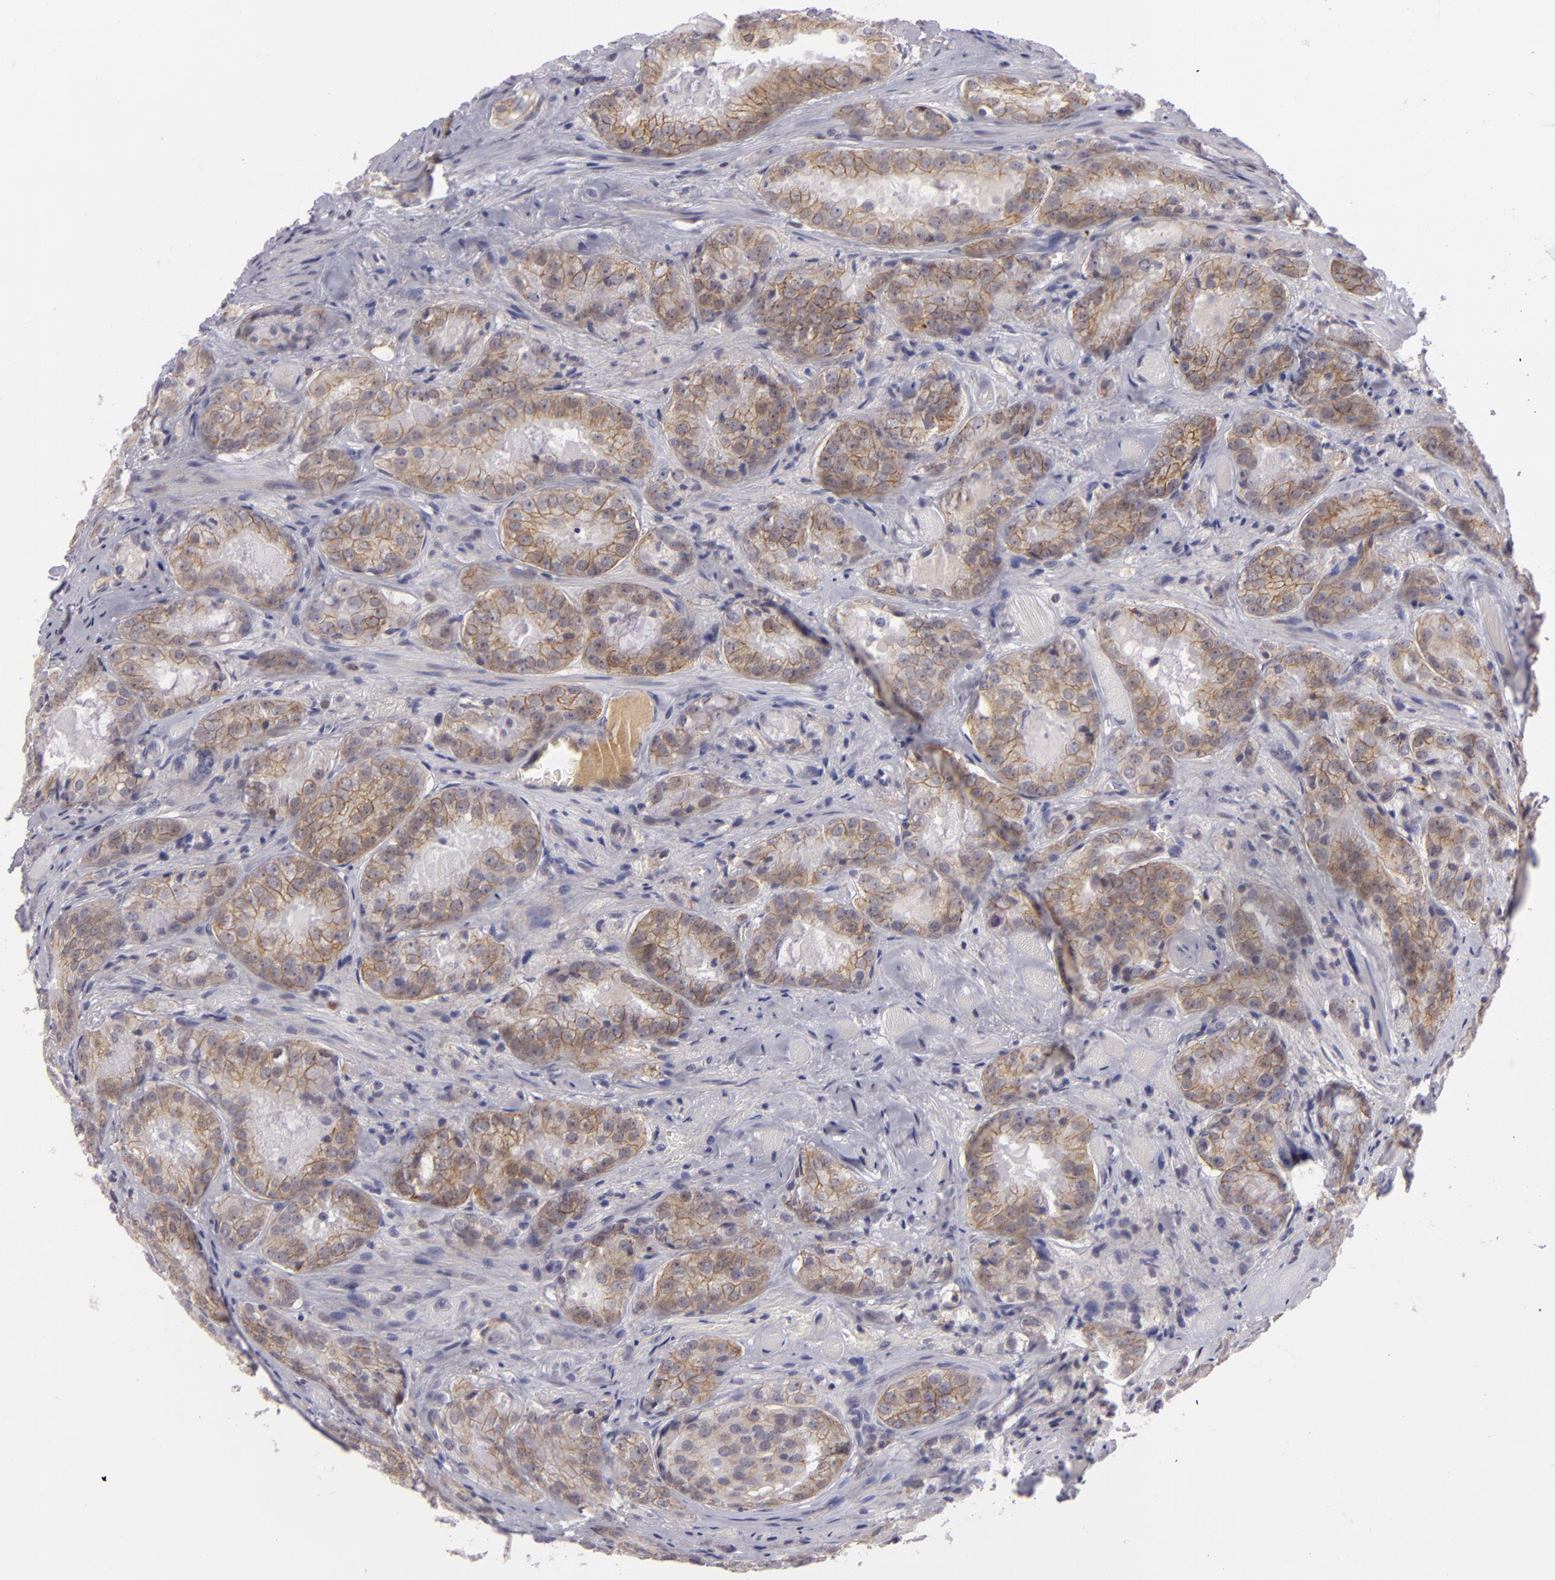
{"staining": {"intensity": "moderate", "quantity": "25%-75%", "location": "cytoplasmic/membranous"}, "tissue": "prostate cancer", "cell_type": "Tumor cells", "image_type": "cancer", "snomed": [{"axis": "morphology", "description": "Adenocarcinoma, Medium grade"}, {"axis": "topography", "description": "Prostate"}], "caption": "Immunohistochemical staining of human adenocarcinoma (medium-grade) (prostate) reveals moderate cytoplasmic/membranous protein positivity in about 25%-75% of tumor cells.", "gene": "CTNNB1", "patient": {"sex": "male", "age": 60}}